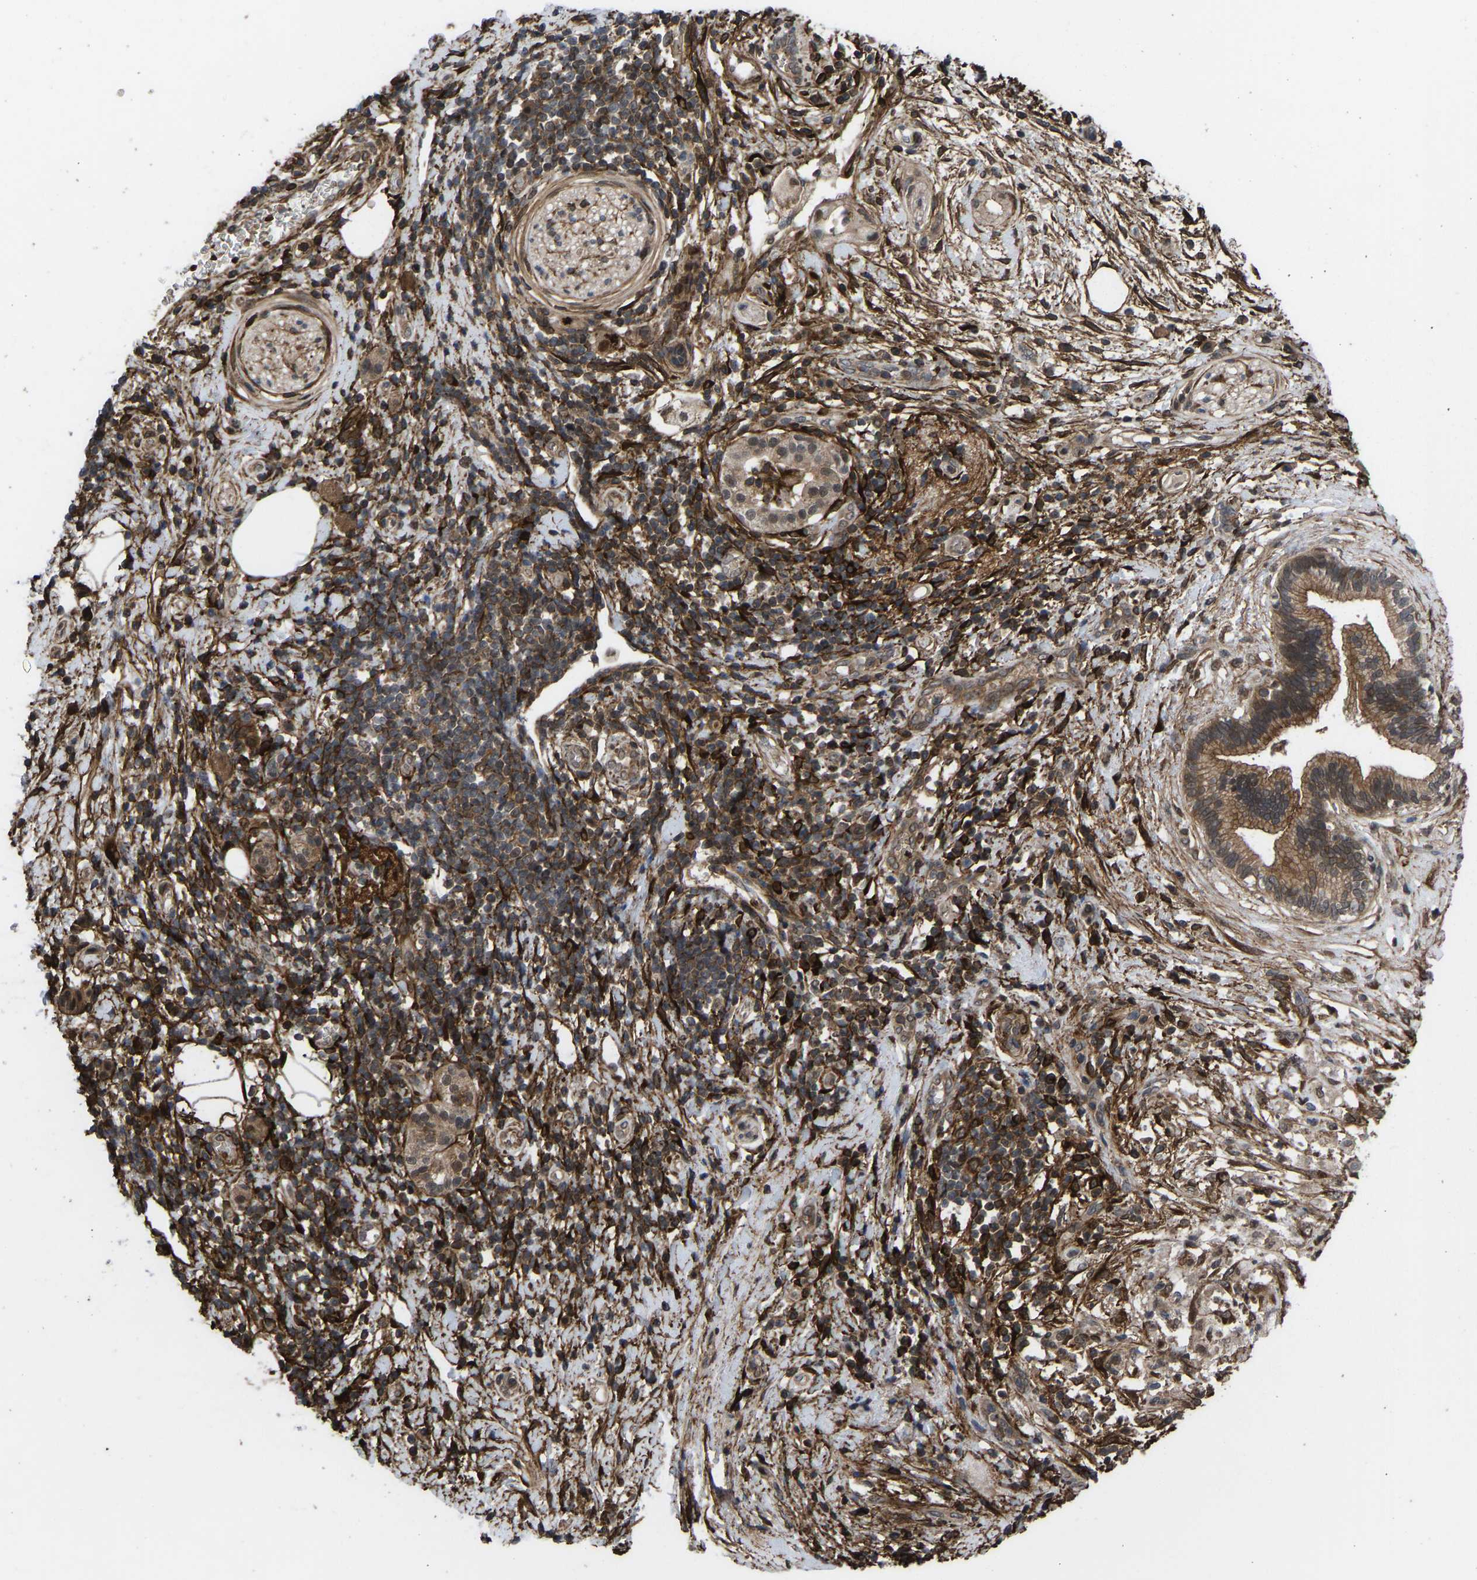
{"staining": {"intensity": "moderate", "quantity": "25%-75%", "location": "cytoplasmic/membranous"}, "tissue": "pancreatic cancer", "cell_type": "Tumor cells", "image_type": "cancer", "snomed": [{"axis": "morphology", "description": "Adenocarcinoma, NOS"}, {"axis": "topography", "description": "Pancreas"}], "caption": "Protein expression by immunohistochemistry (IHC) shows moderate cytoplasmic/membranous staining in approximately 25%-75% of tumor cells in pancreatic cancer. (DAB = brown stain, brightfield microscopy at high magnification).", "gene": "CYP7B1", "patient": {"sex": "female", "age": 60}}